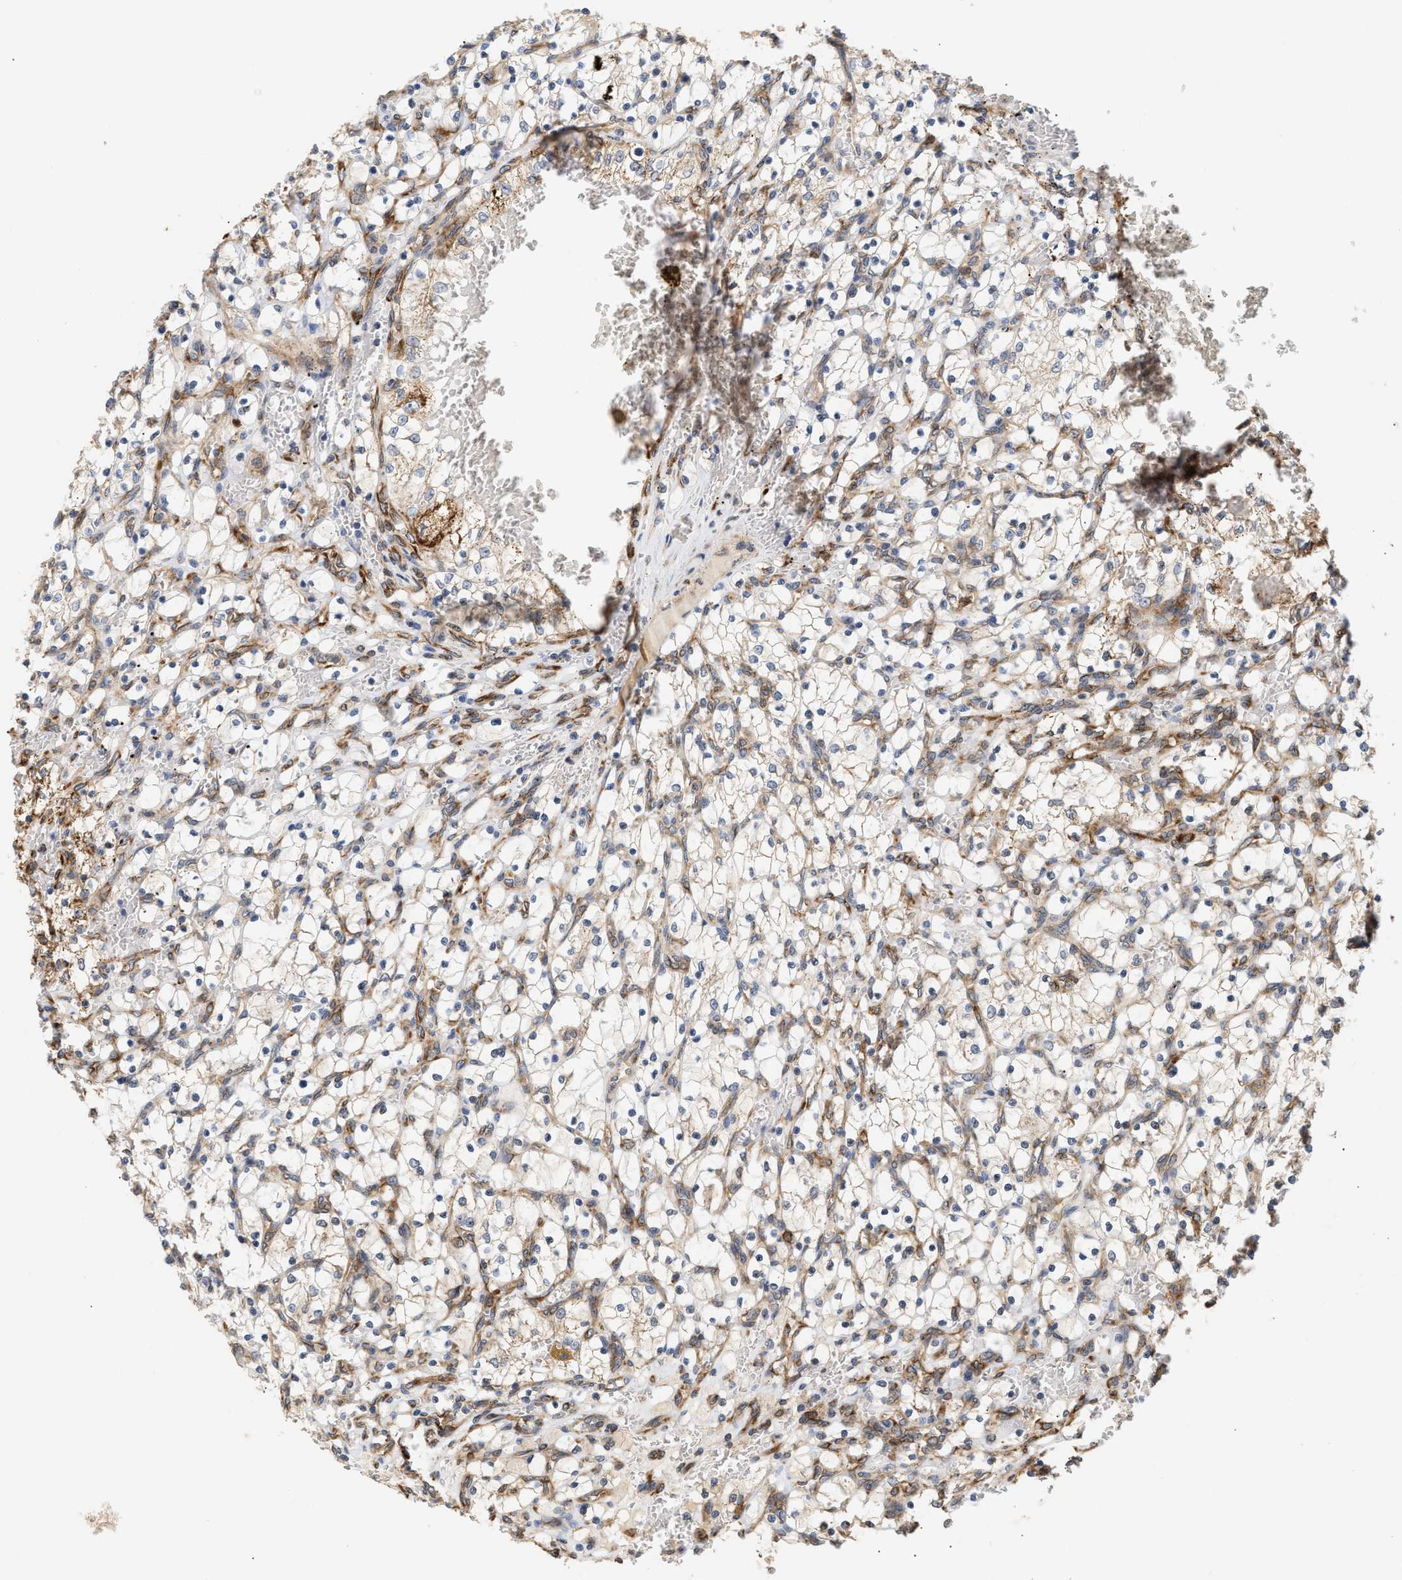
{"staining": {"intensity": "negative", "quantity": "none", "location": "none"}, "tissue": "renal cancer", "cell_type": "Tumor cells", "image_type": "cancer", "snomed": [{"axis": "morphology", "description": "Adenocarcinoma, NOS"}, {"axis": "topography", "description": "Kidney"}], "caption": "Image shows no protein positivity in tumor cells of renal adenocarcinoma tissue.", "gene": "PLCD1", "patient": {"sex": "female", "age": 69}}